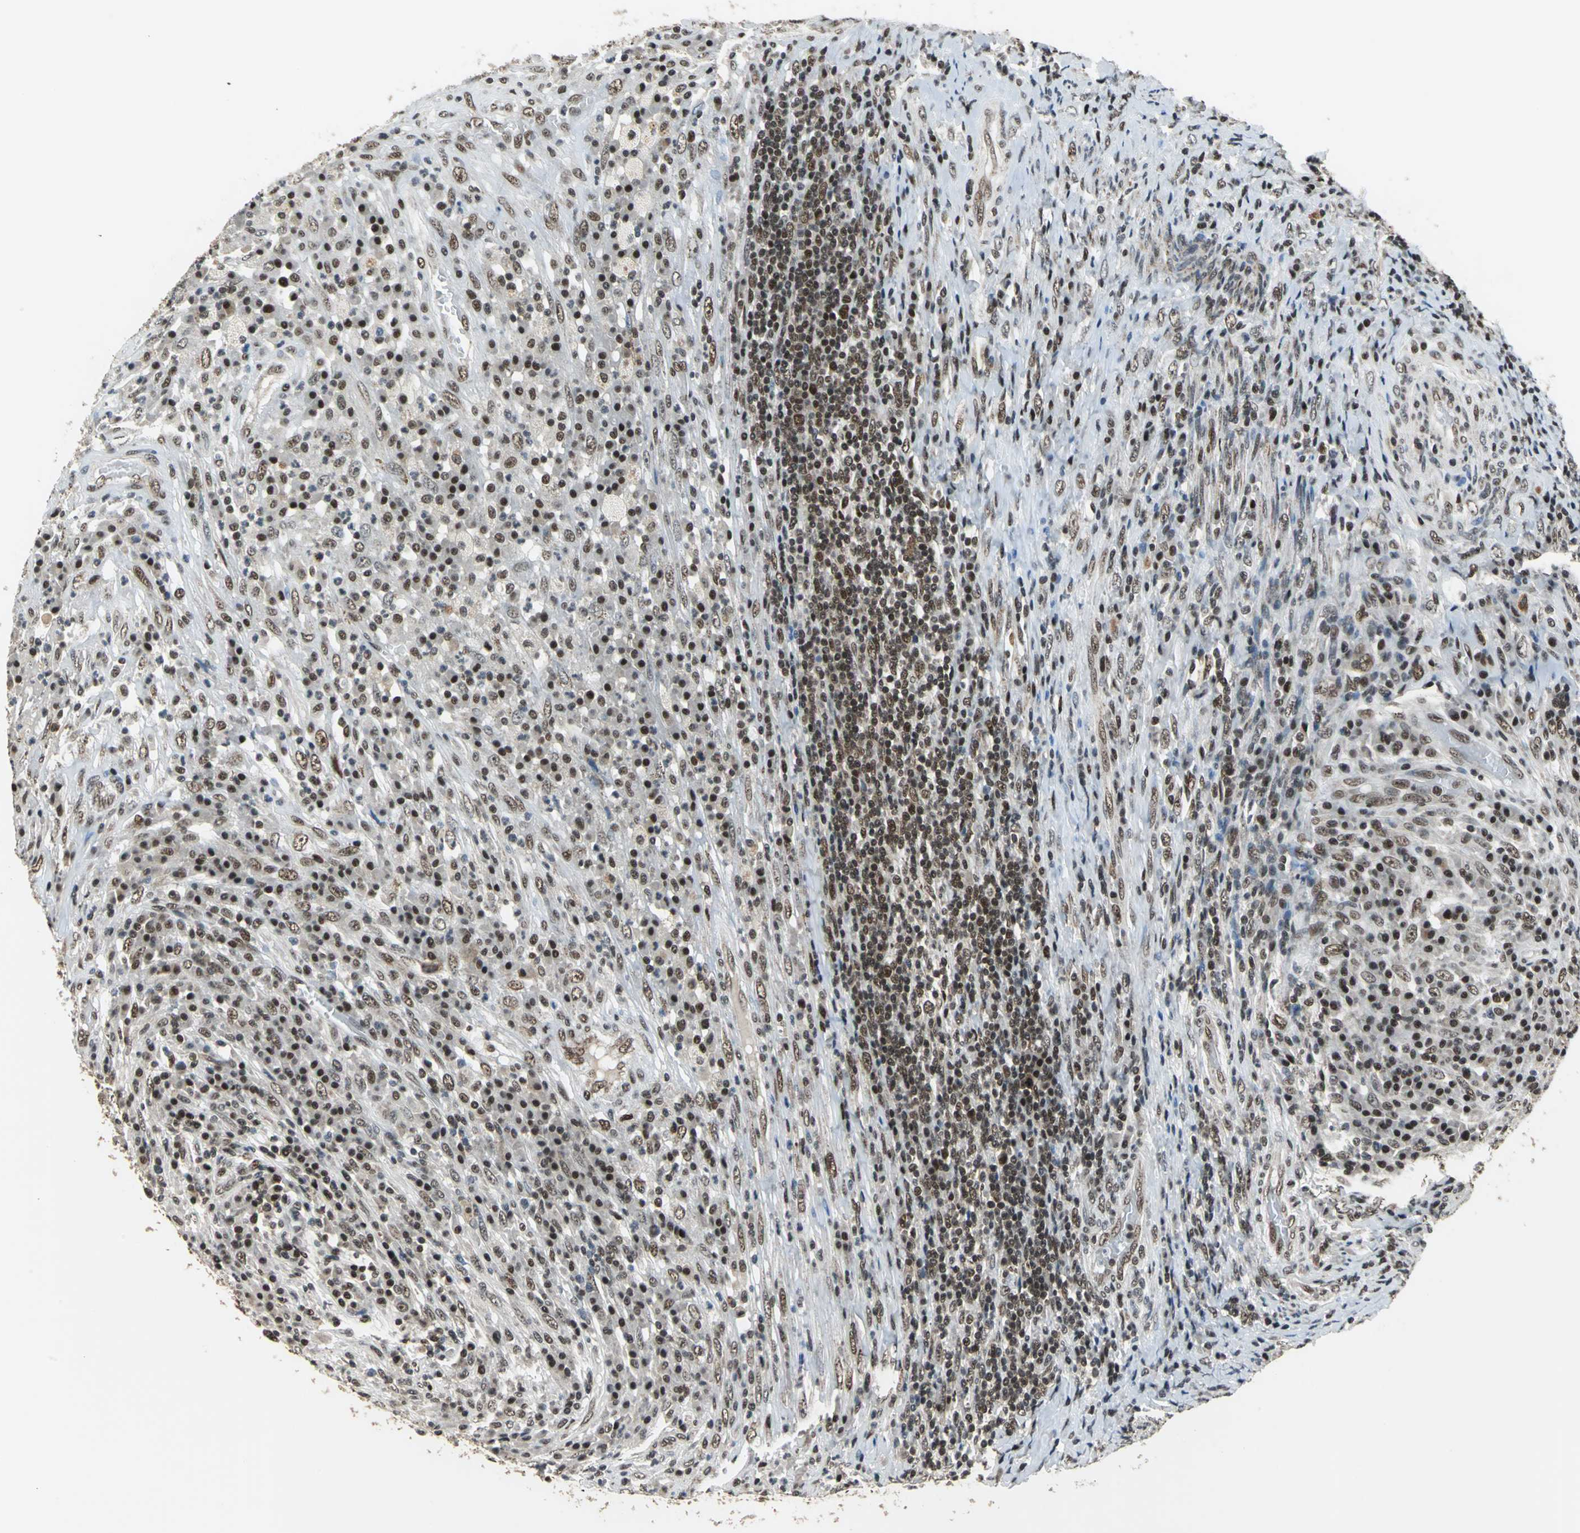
{"staining": {"intensity": "moderate", "quantity": "25%-75%", "location": "nuclear"}, "tissue": "testis cancer", "cell_type": "Tumor cells", "image_type": "cancer", "snomed": [{"axis": "morphology", "description": "Necrosis, NOS"}, {"axis": "morphology", "description": "Carcinoma, Embryonal, NOS"}, {"axis": "topography", "description": "Testis"}], "caption": "A brown stain highlights moderate nuclear positivity of a protein in human testis cancer tumor cells.", "gene": "BCLAF1", "patient": {"sex": "male", "age": 19}}